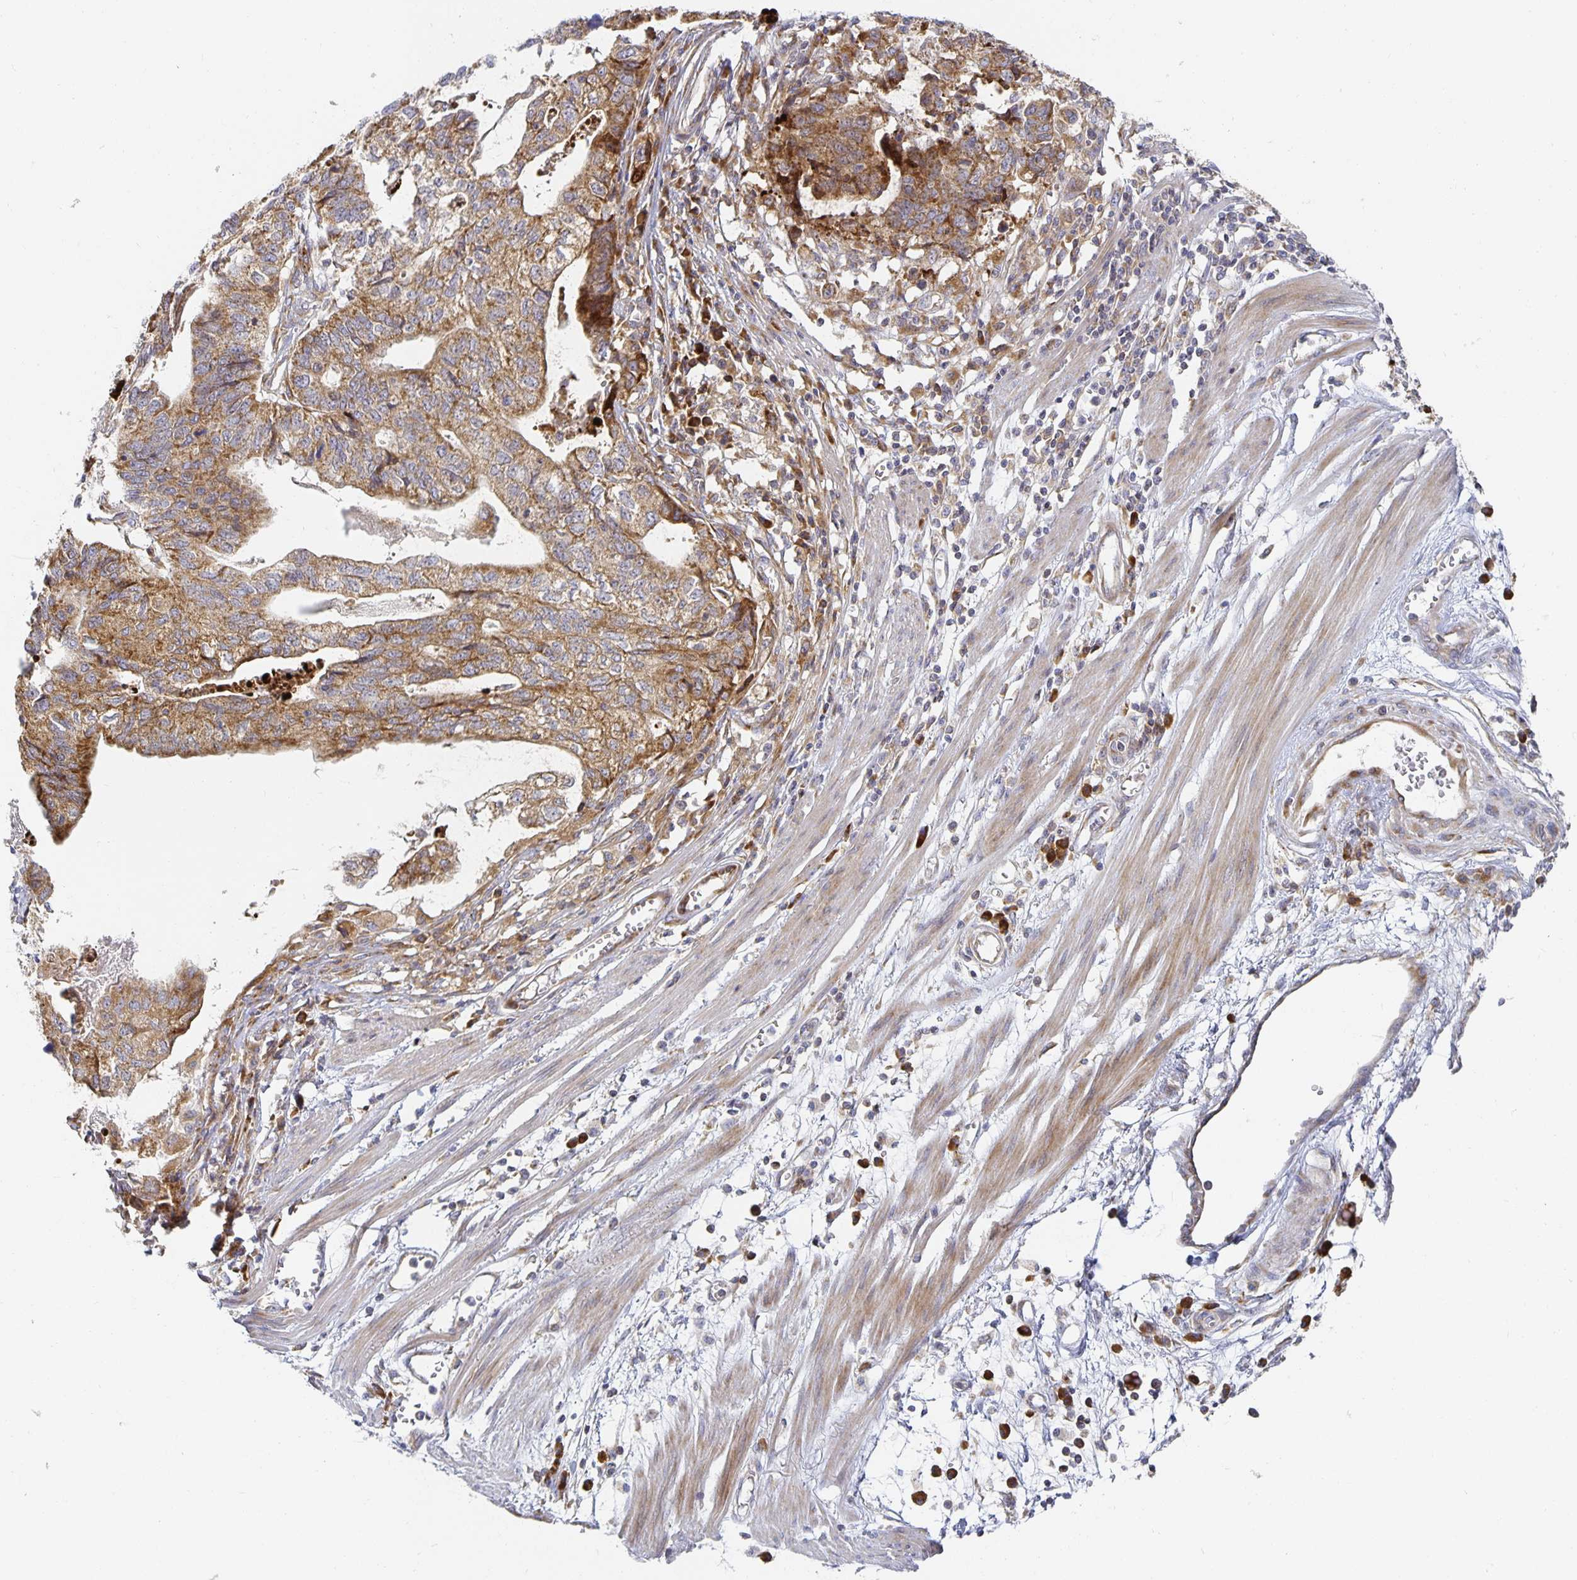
{"staining": {"intensity": "moderate", "quantity": ">75%", "location": "cytoplasmic/membranous"}, "tissue": "stomach cancer", "cell_type": "Tumor cells", "image_type": "cancer", "snomed": [{"axis": "morphology", "description": "Adenocarcinoma, NOS"}, {"axis": "topography", "description": "Stomach, upper"}], "caption": "Stomach adenocarcinoma tissue shows moderate cytoplasmic/membranous positivity in approximately >75% of tumor cells, visualized by immunohistochemistry.", "gene": "NOMO1", "patient": {"sex": "female", "age": 67}}